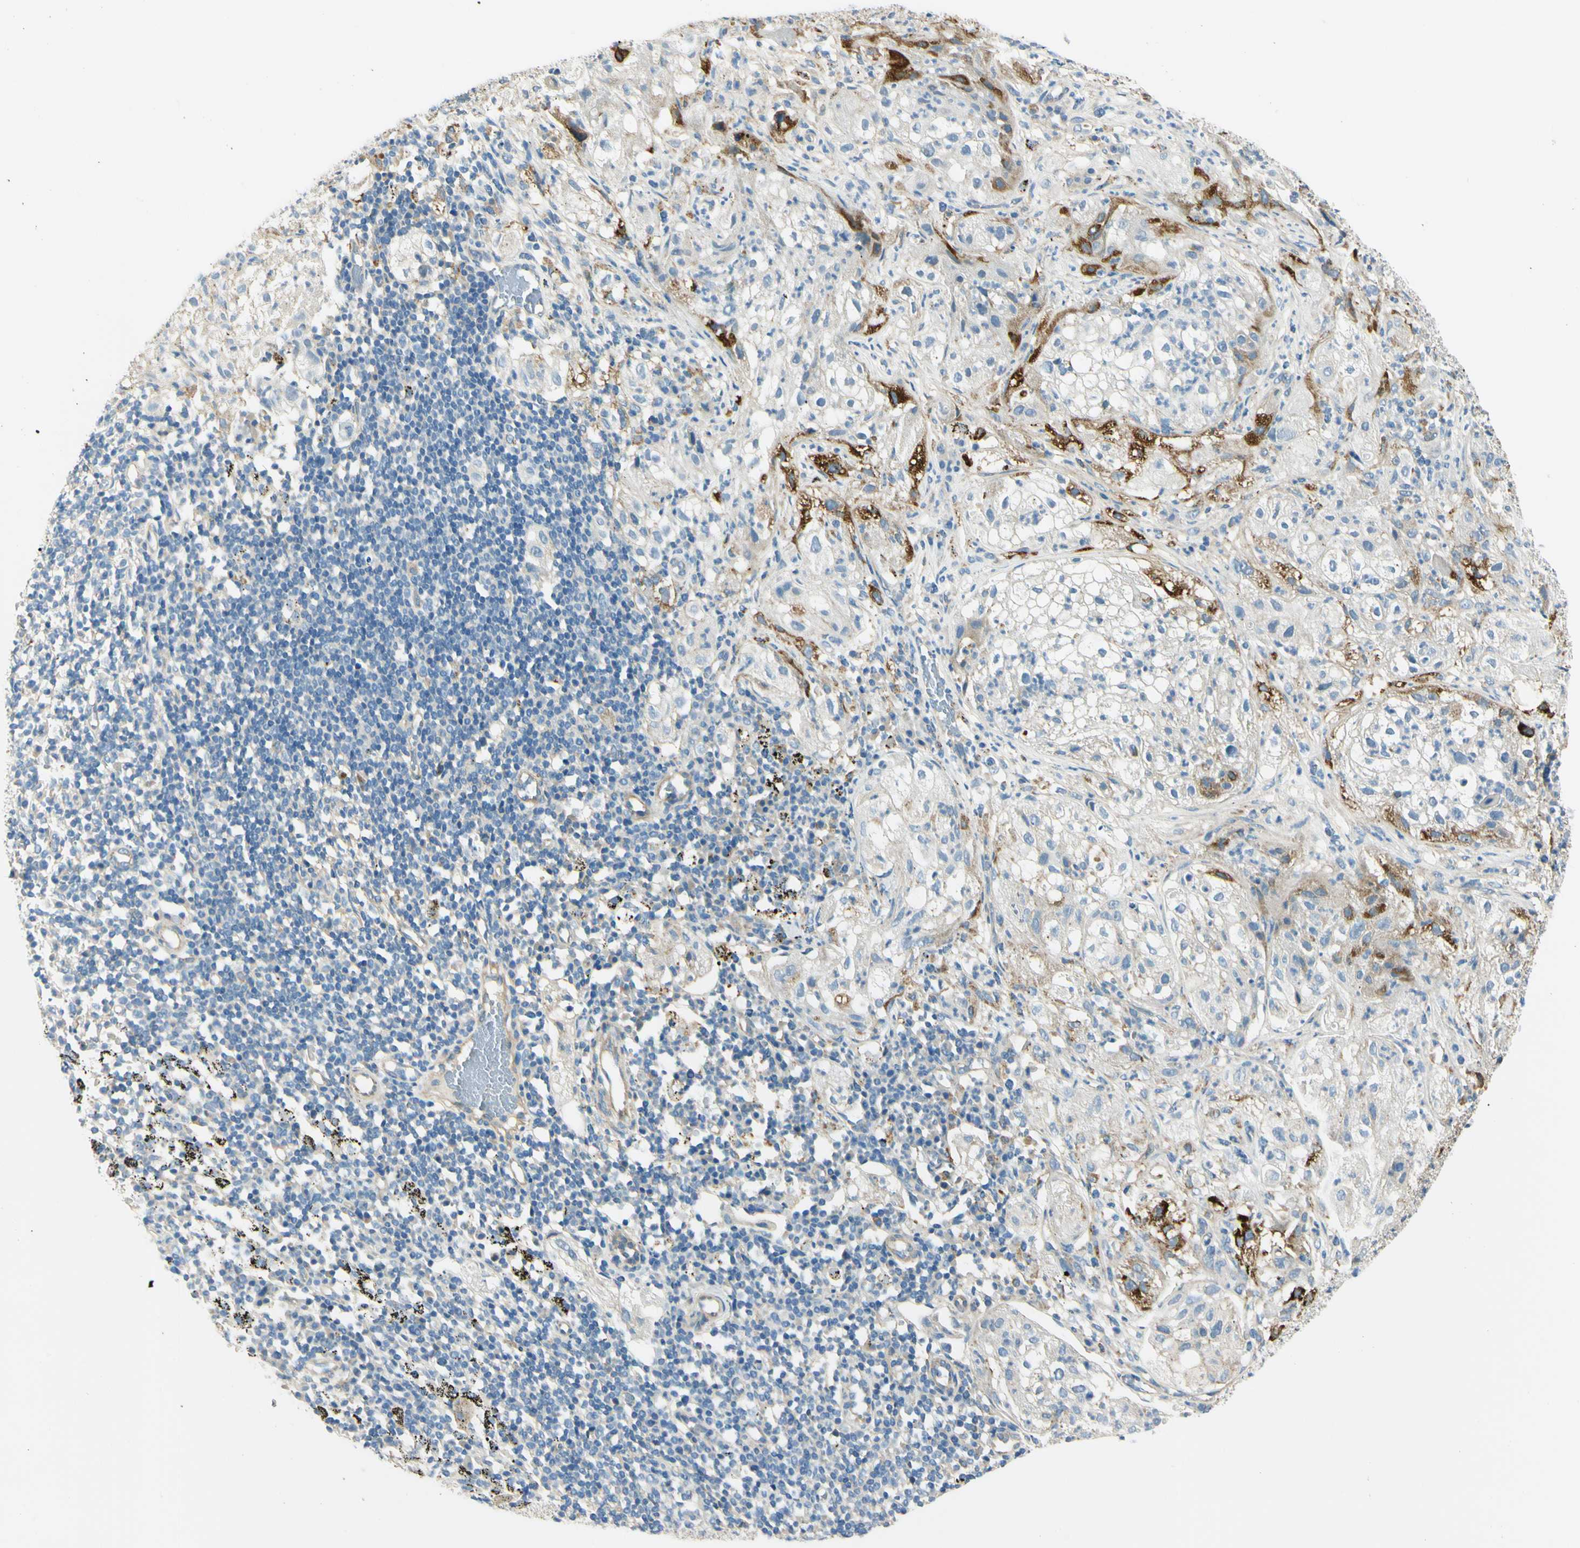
{"staining": {"intensity": "strong", "quantity": "<25%", "location": "cytoplasmic/membranous"}, "tissue": "lung cancer", "cell_type": "Tumor cells", "image_type": "cancer", "snomed": [{"axis": "morphology", "description": "Inflammation, NOS"}, {"axis": "morphology", "description": "Squamous cell carcinoma, NOS"}, {"axis": "topography", "description": "Lymph node"}, {"axis": "topography", "description": "Soft tissue"}, {"axis": "topography", "description": "Lung"}], "caption": "High-power microscopy captured an immunohistochemistry image of lung cancer, revealing strong cytoplasmic/membranous expression in approximately <25% of tumor cells. The protein is shown in brown color, while the nuclei are stained blue.", "gene": "LAMA3", "patient": {"sex": "male", "age": 66}}